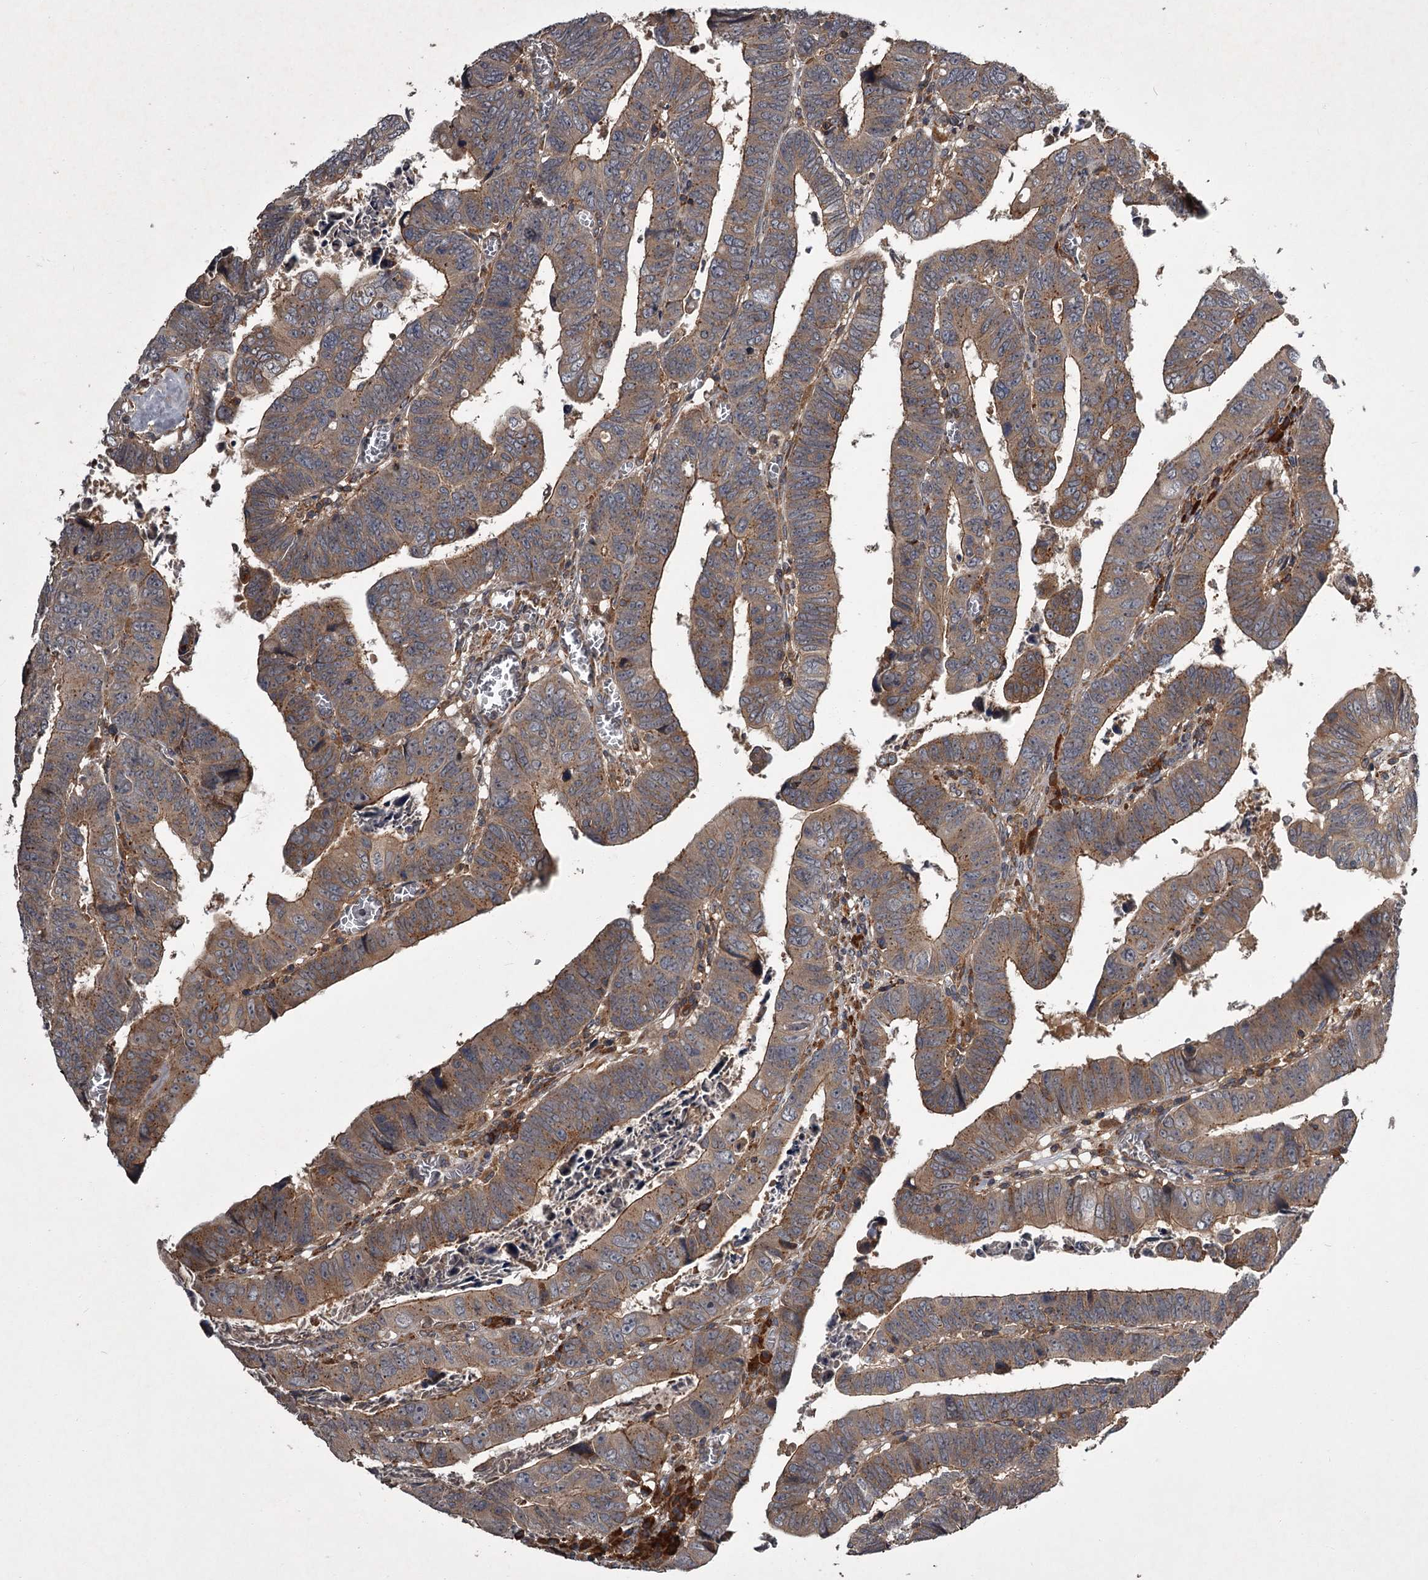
{"staining": {"intensity": "moderate", "quantity": ">75%", "location": "cytoplasmic/membranous"}, "tissue": "colorectal cancer", "cell_type": "Tumor cells", "image_type": "cancer", "snomed": [{"axis": "morphology", "description": "Normal tissue, NOS"}, {"axis": "morphology", "description": "Adenocarcinoma, NOS"}, {"axis": "topography", "description": "Rectum"}], "caption": "This micrograph exhibits immunohistochemistry staining of colorectal adenocarcinoma, with medium moderate cytoplasmic/membranous positivity in approximately >75% of tumor cells.", "gene": "UNC93B1", "patient": {"sex": "female", "age": 65}}